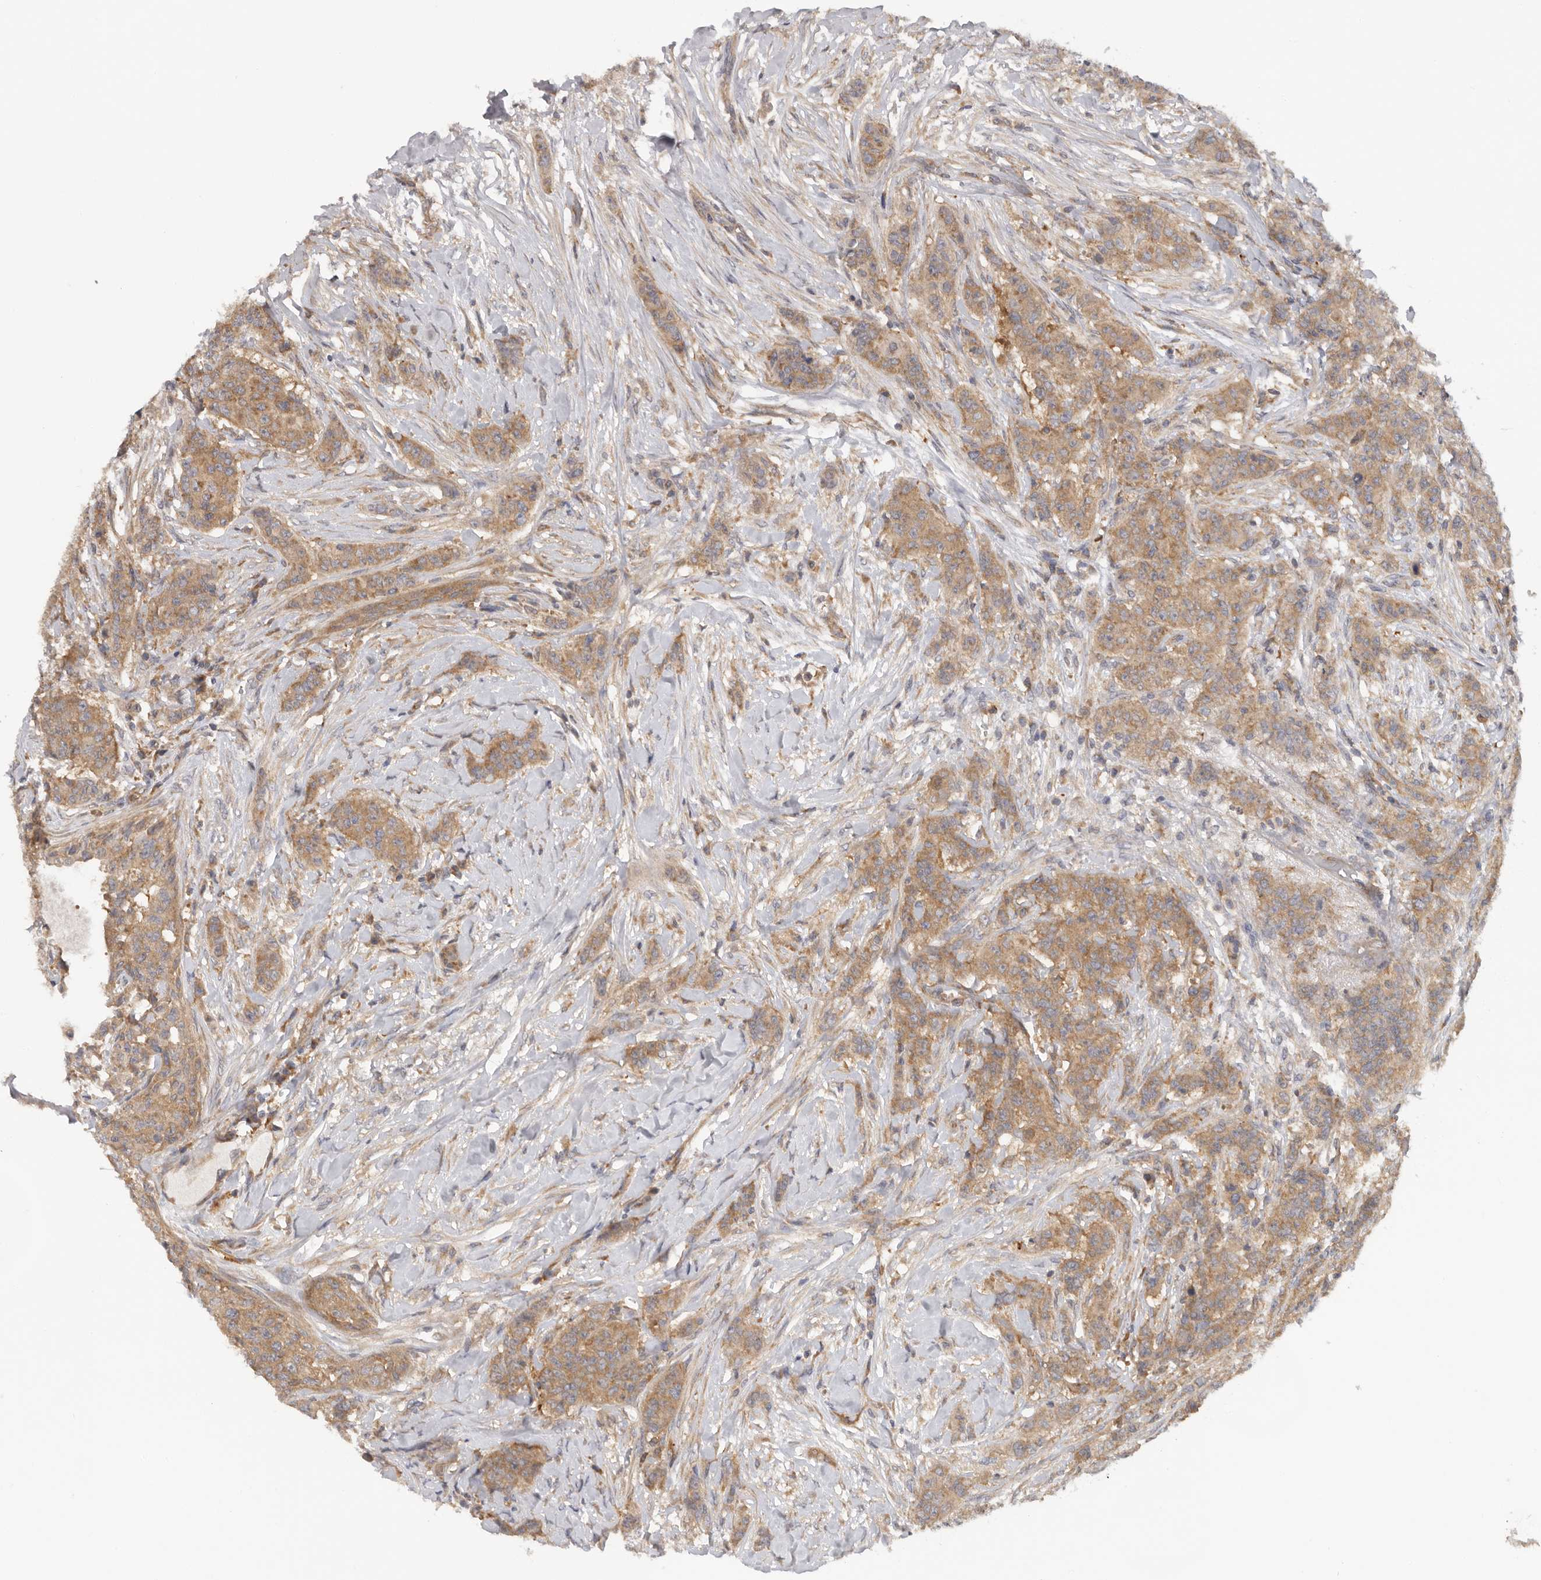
{"staining": {"intensity": "moderate", "quantity": ">75%", "location": "cytoplasmic/membranous"}, "tissue": "breast cancer", "cell_type": "Tumor cells", "image_type": "cancer", "snomed": [{"axis": "morphology", "description": "Duct carcinoma"}, {"axis": "topography", "description": "Breast"}], "caption": "IHC of human intraductal carcinoma (breast) exhibits medium levels of moderate cytoplasmic/membranous positivity in about >75% of tumor cells. (brown staining indicates protein expression, while blue staining denotes nuclei).", "gene": "PPP1R42", "patient": {"sex": "female", "age": 40}}